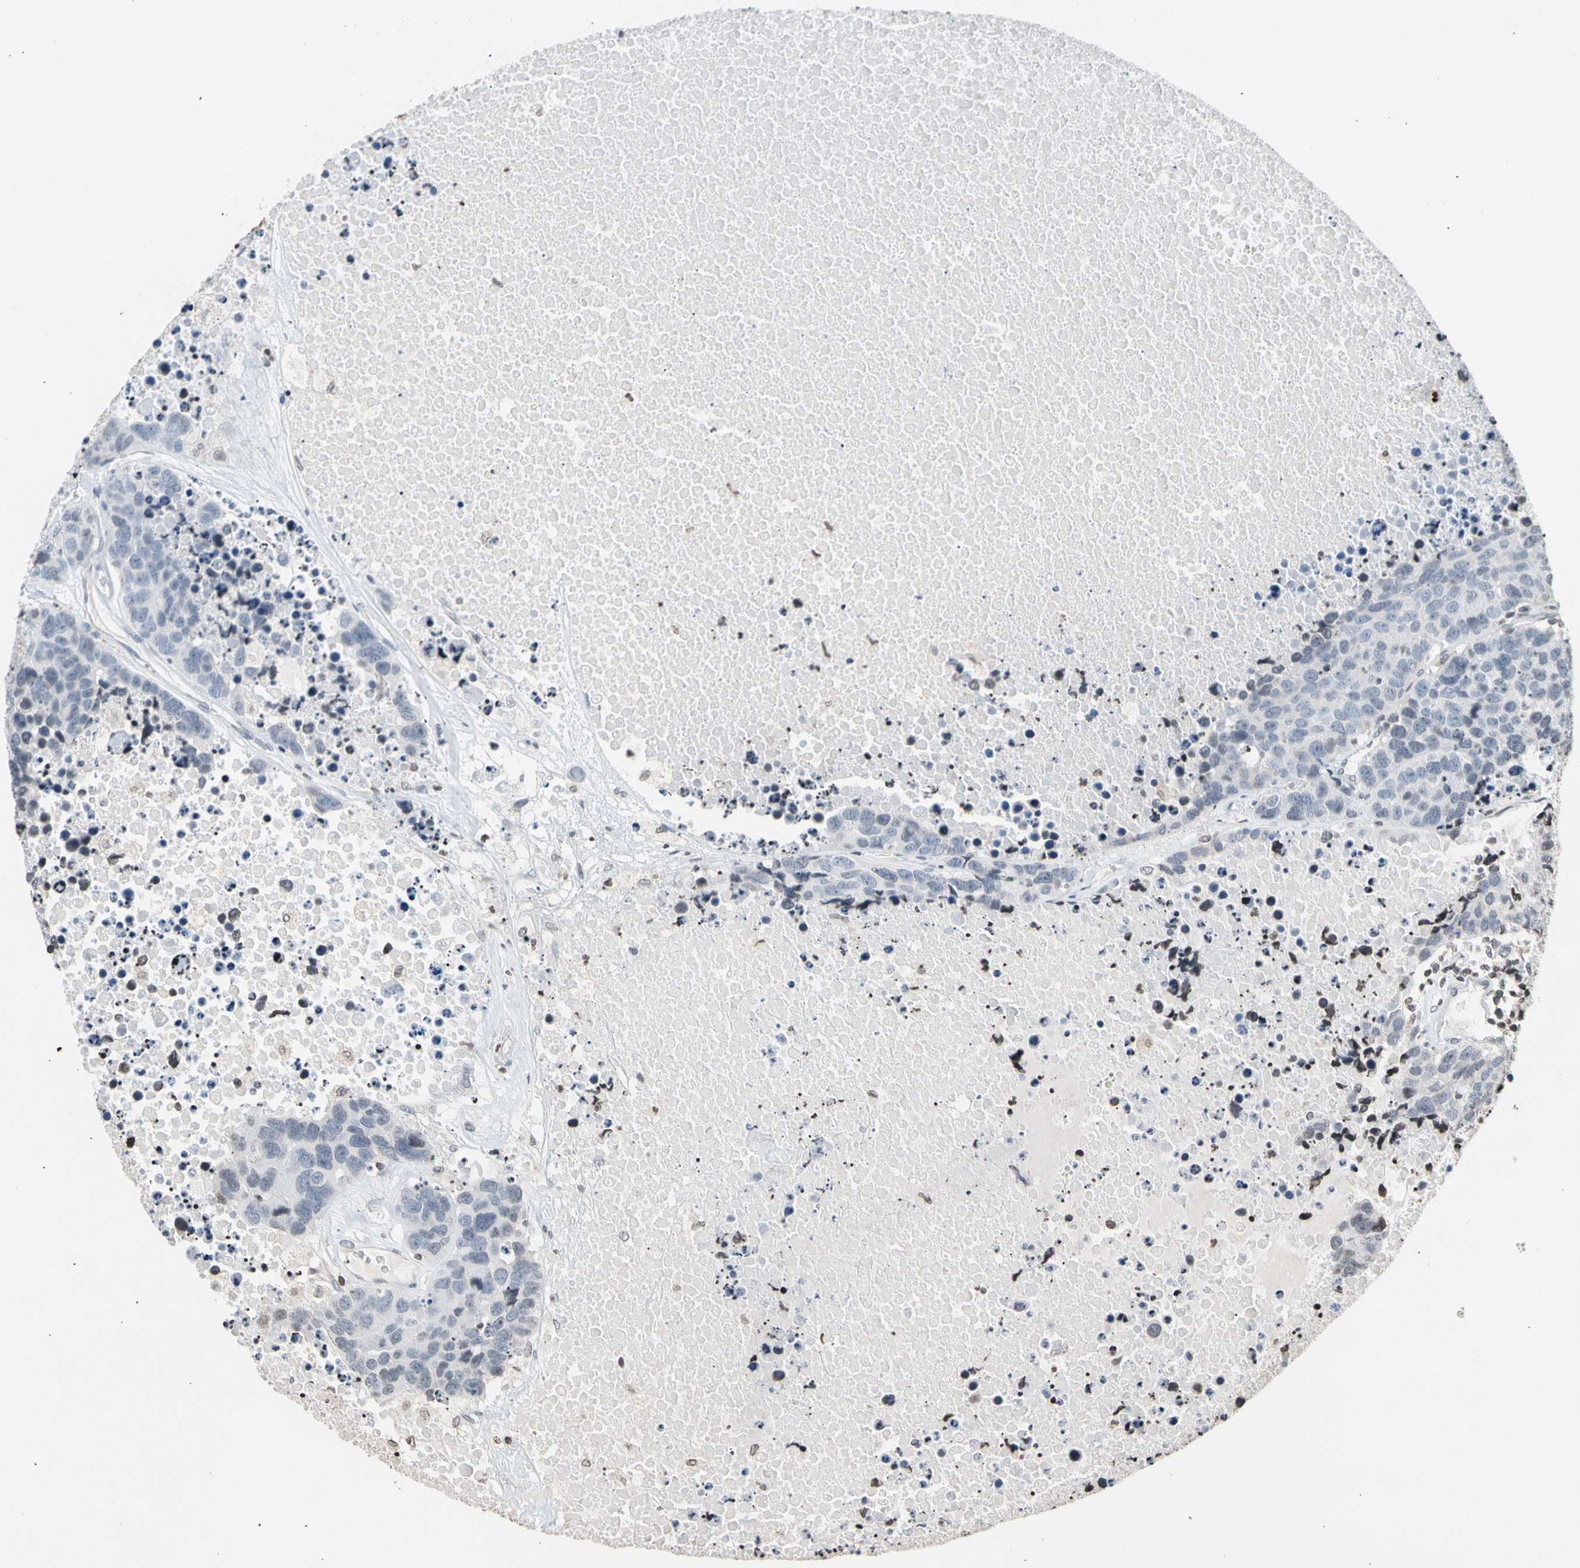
{"staining": {"intensity": "negative", "quantity": "none", "location": "none"}, "tissue": "carcinoid", "cell_type": "Tumor cells", "image_type": "cancer", "snomed": [{"axis": "morphology", "description": "Carcinoid, malignant, NOS"}, {"axis": "topography", "description": "Lung"}], "caption": "IHC of human carcinoid reveals no positivity in tumor cells. (IHC, brightfield microscopy, high magnification).", "gene": "GPX4", "patient": {"sex": "male", "age": 60}}